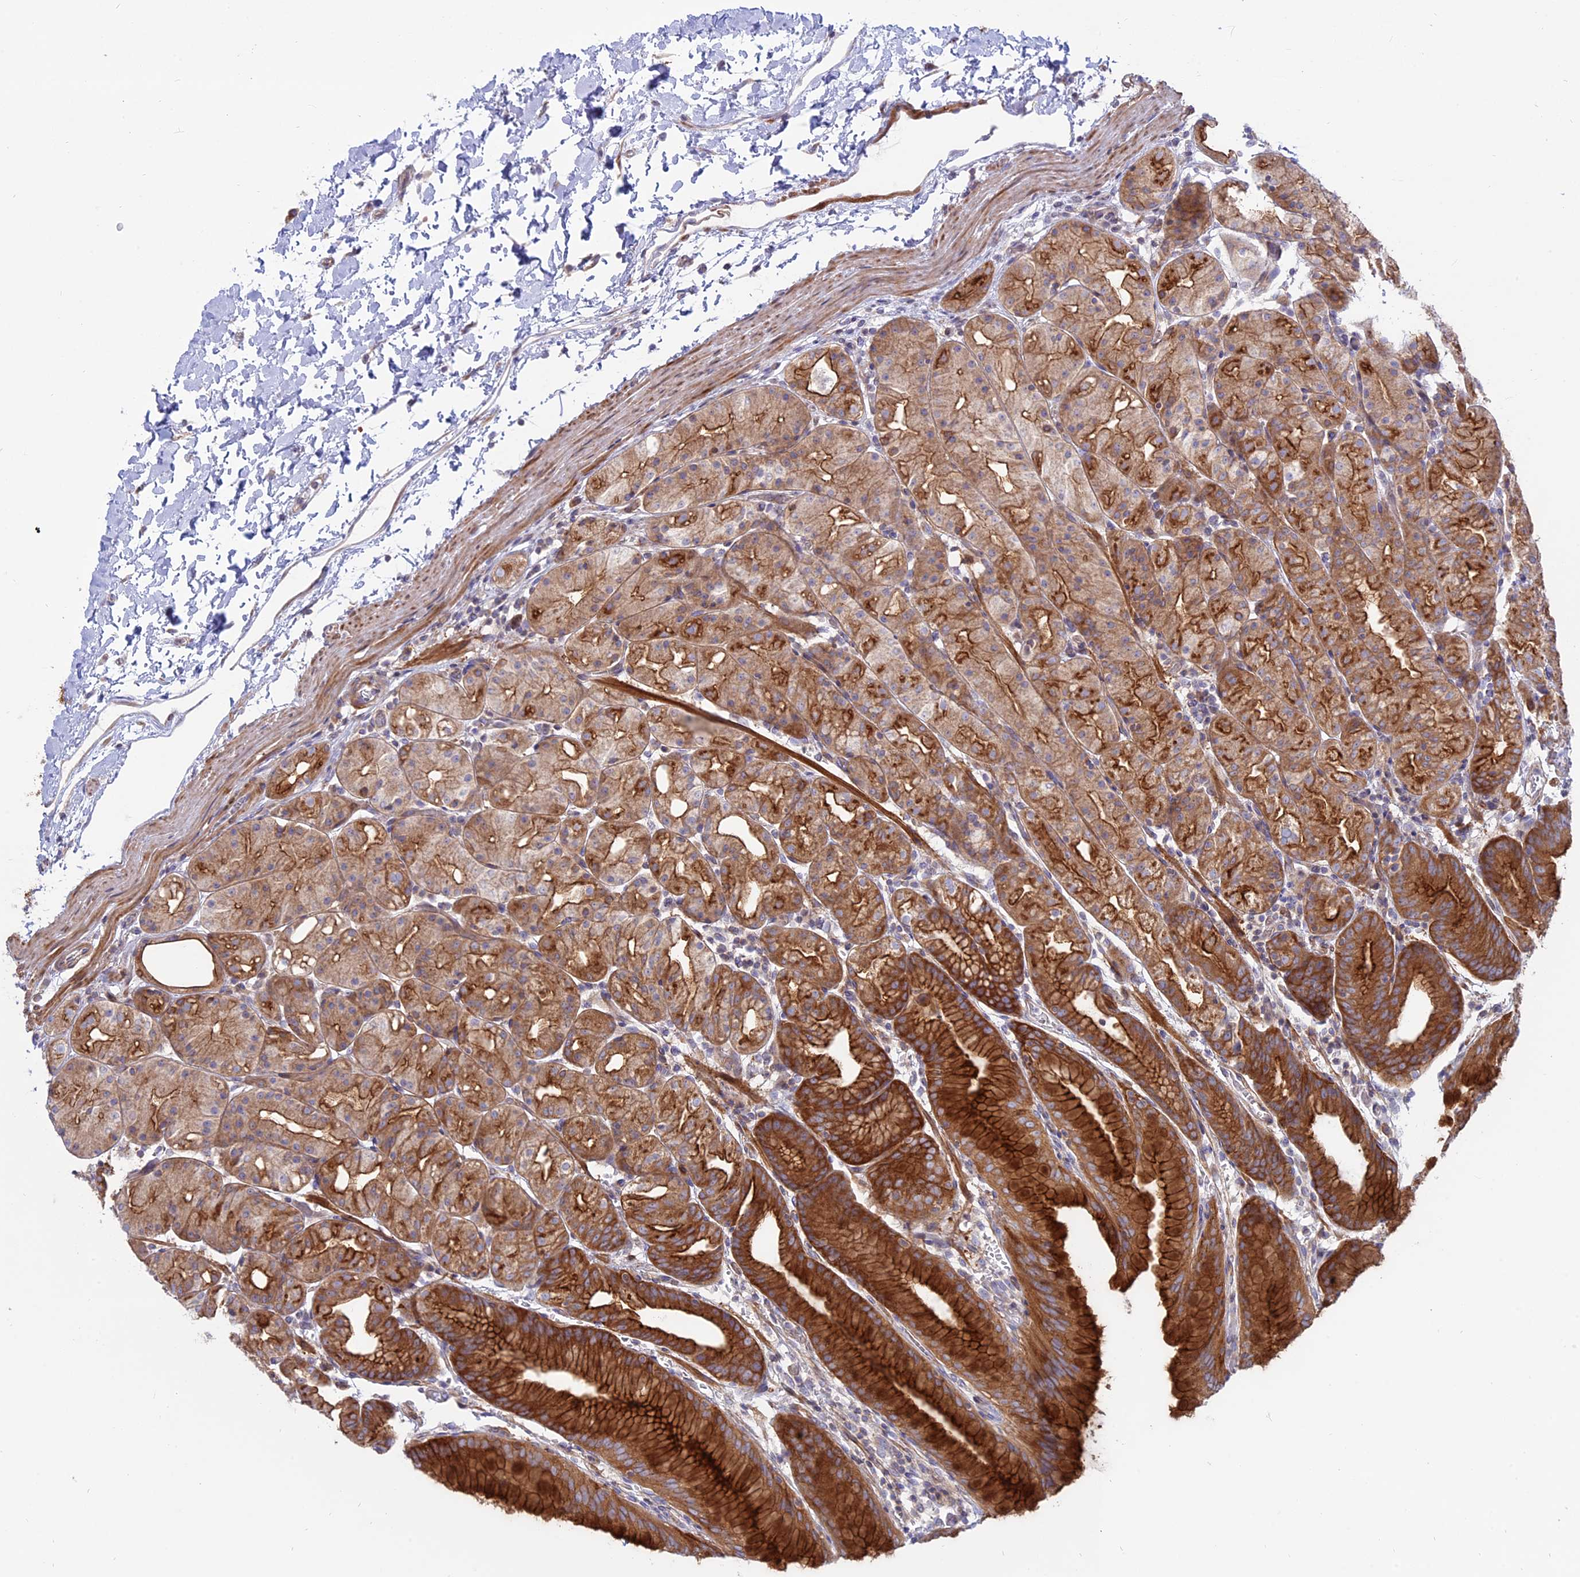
{"staining": {"intensity": "strong", "quantity": ">75%", "location": "cytoplasmic/membranous"}, "tissue": "stomach", "cell_type": "Glandular cells", "image_type": "normal", "snomed": [{"axis": "morphology", "description": "Normal tissue, NOS"}, {"axis": "topography", "description": "Stomach, upper"}], "caption": "IHC (DAB (3,3'-diaminobenzidine)) staining of benign human stomach demonstrates strong cytoplasmic/membranous protein expression in about >75% of glandular cells.", "gene": "MYO5B", "patient": {"sex": "male", "age": 48}}